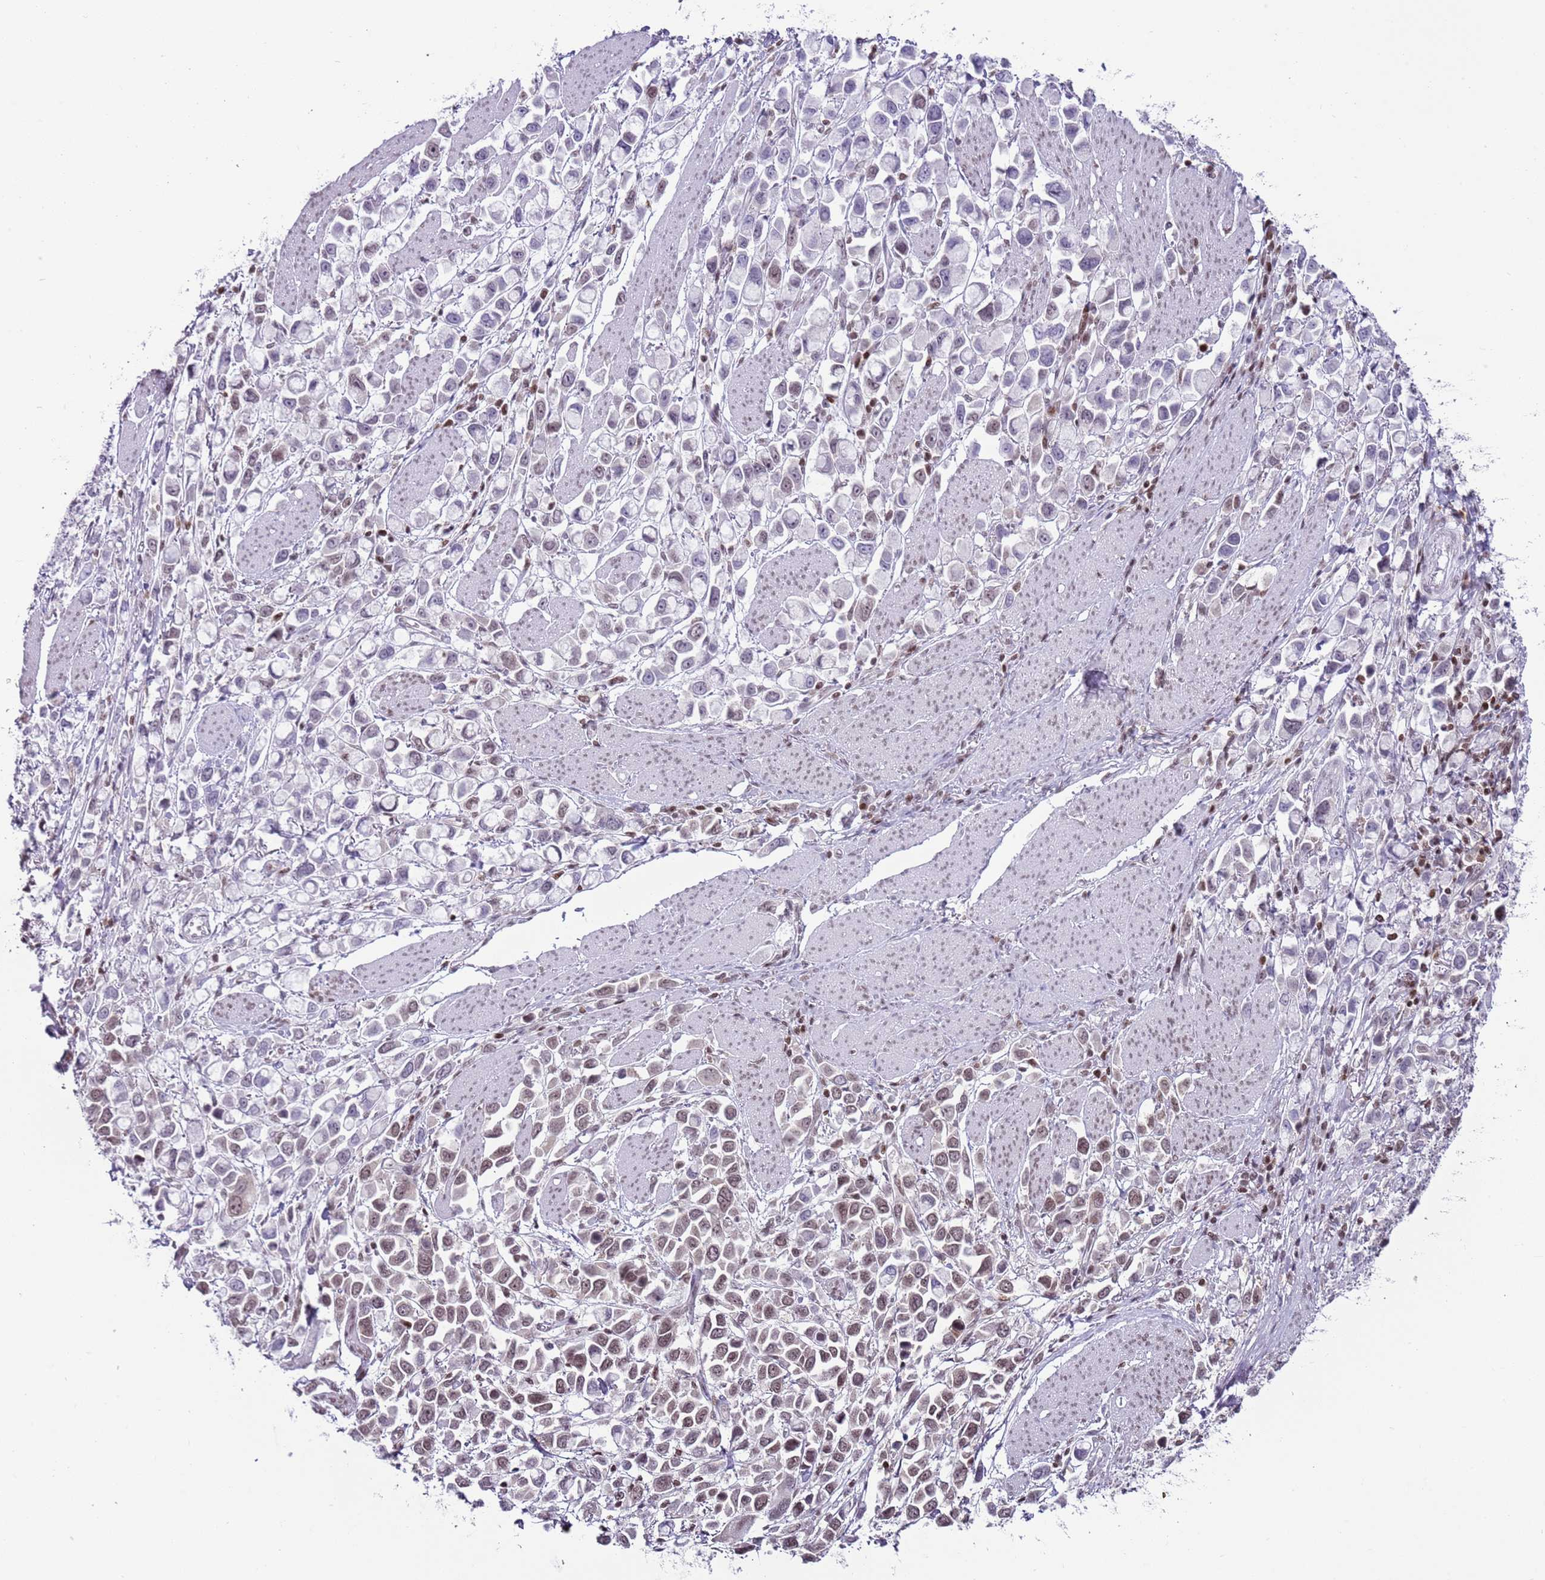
{"staining": {"intensity": "weak", "quantity": "25%-75%", "location": "nuclear"}, "tissue": "stomach cancer", "cell_type": "Tumor cells", "image_type": "cancer", "snomed": [{"axis": "morphology", "description": "Adenocarcinoma, NOS"}, {"axis": "topography", "description": "Stomach"}], "caption": "A brown stain shows weak nuclear positivity of a protein in human stomach cancer (adenocarcinoma) tumor cells.", "gene": "SELENOH", "patient": {"sex": "female", "age": 81}}